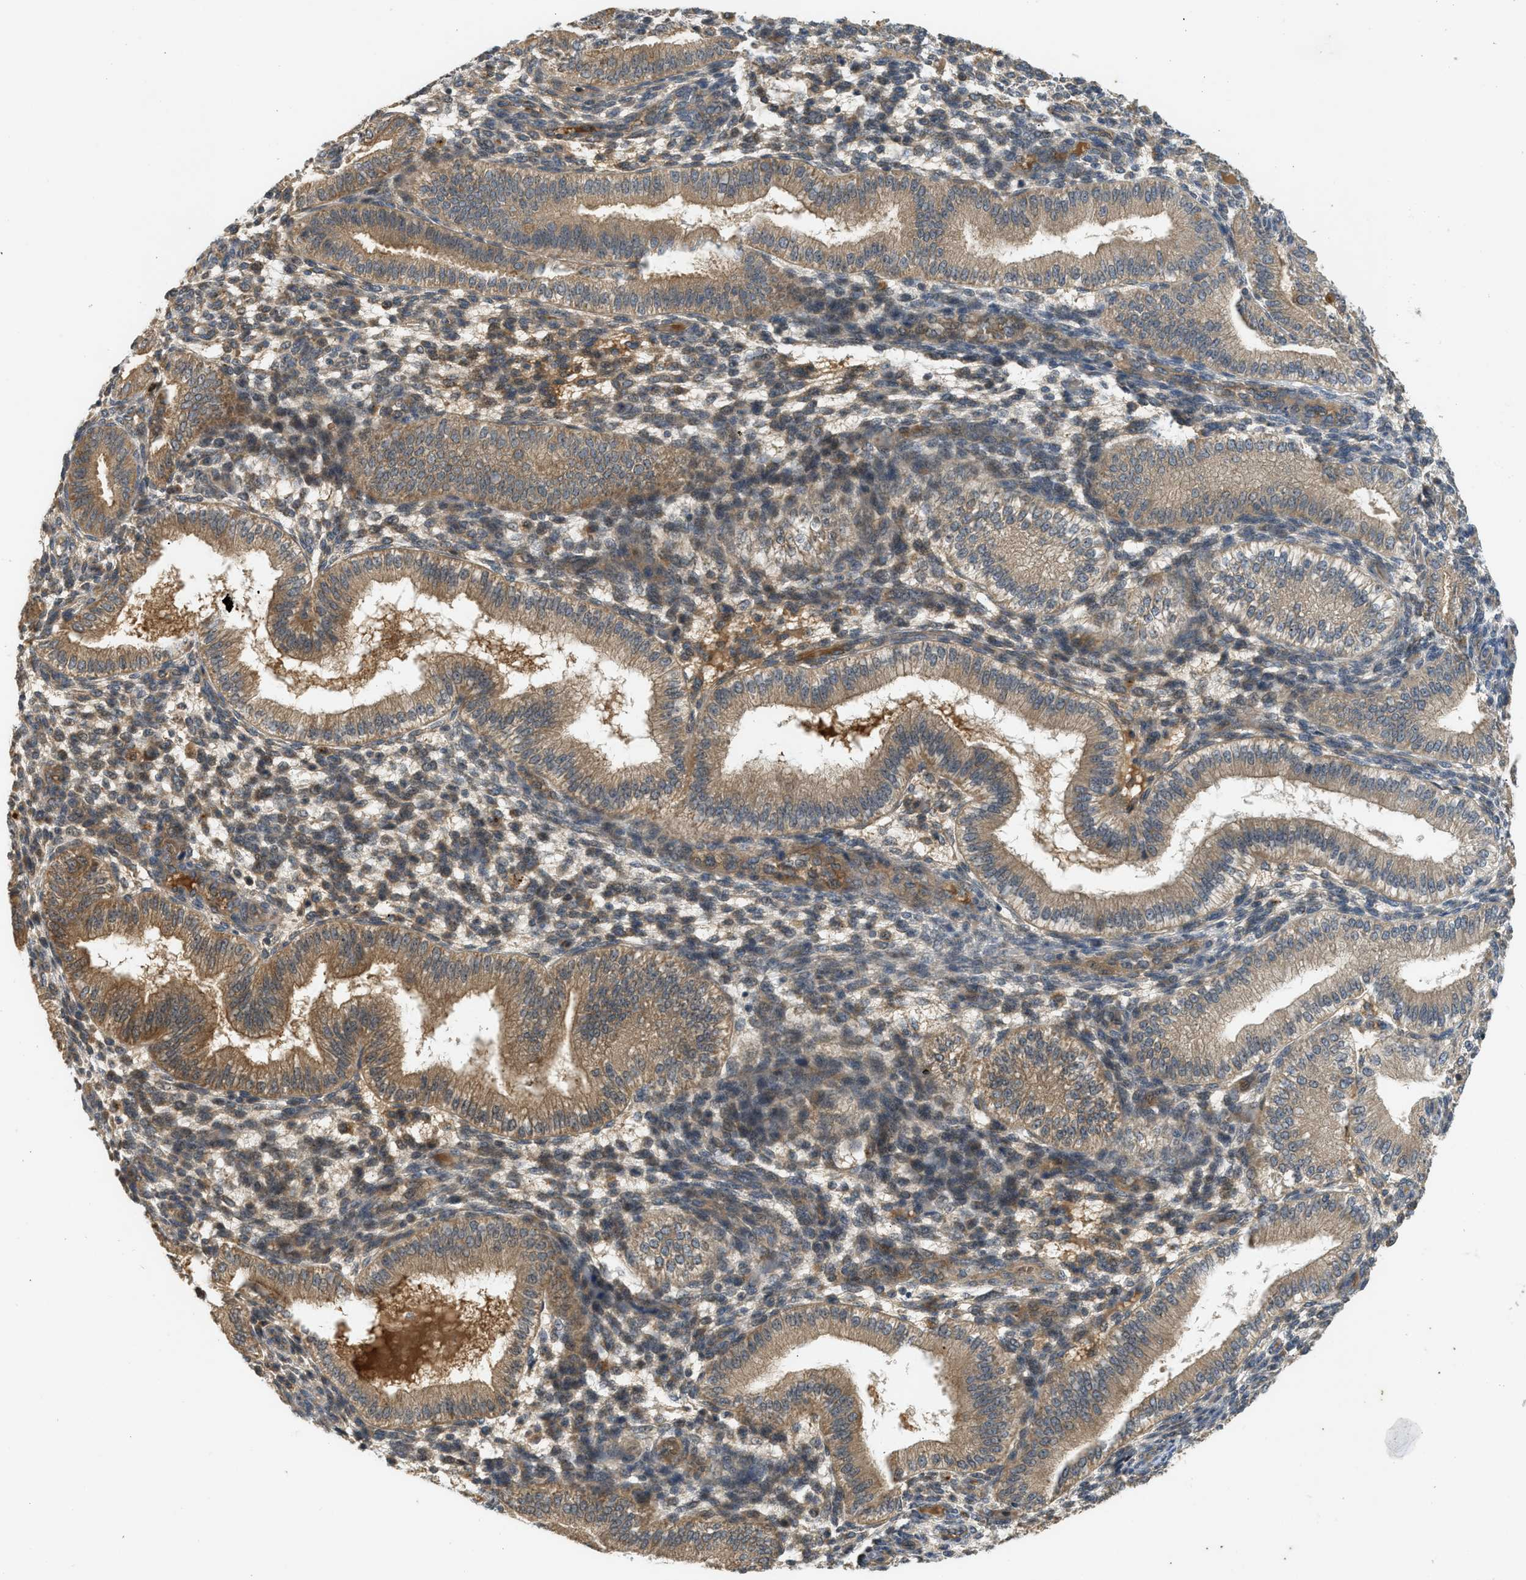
{"staining": {"intensity": "weak", "quantity": "25%-75%", "location": "cytoplasmic/membranous"}, "tissue": "endometrium", "cell_type": "Cells in endometrial stroma", "image_type": "normal", "snomed": [{"axis": "morphology", "description": "Normal tissue, NOS"}, {"axis": "topography", "description": "Endometrium"}], "caption": "A low amount of weak cytoplasmic/membranous positivity is appreciated in about 25%-75% of cells in endometrial stroma in unremarkable endometrium. Immunohistochemistry (ihc) stains the protein in brown and the nuclei are stained blue.", "gene": "ADCY8", "patient": {"sex": "female", "age": 39}}